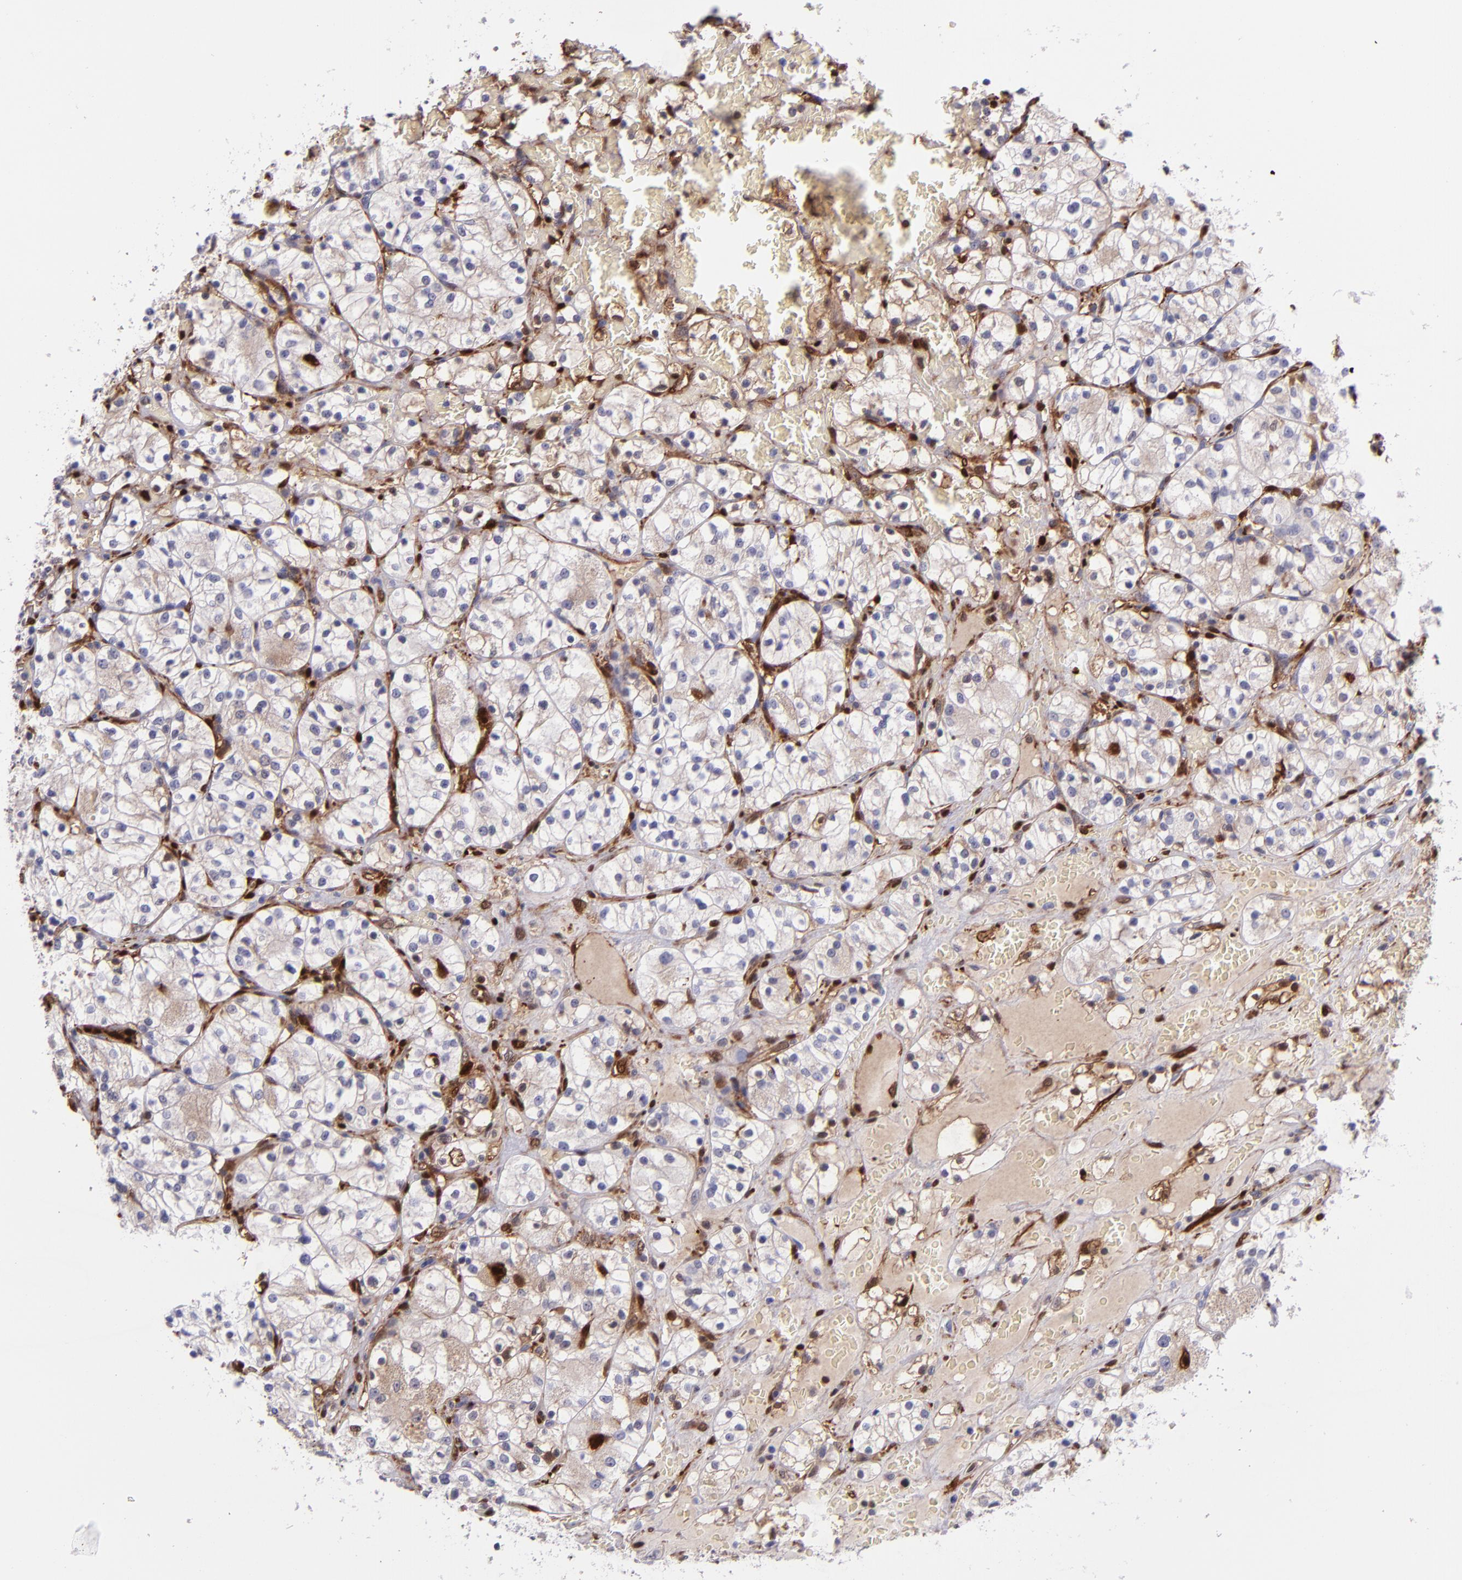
{"staining": {"intensity": "negative", "quantity": "none", "location": "none"}, "tissue": "renal cancer", "cell_type": "Tumor cells", "image_type": "cancer", "snomed": [{"axis": "morphology", "description": "Adenocarcinoma, NOS"}, {"axis": "topography", "description": "Kidney"}], "caption": "High power microscopy image of an IHC micrograph of renal cancer, revealing no significant positivity in tumor cells.", "gene": "LGALS1", "patient": {"sex": "female", "age": 60}}